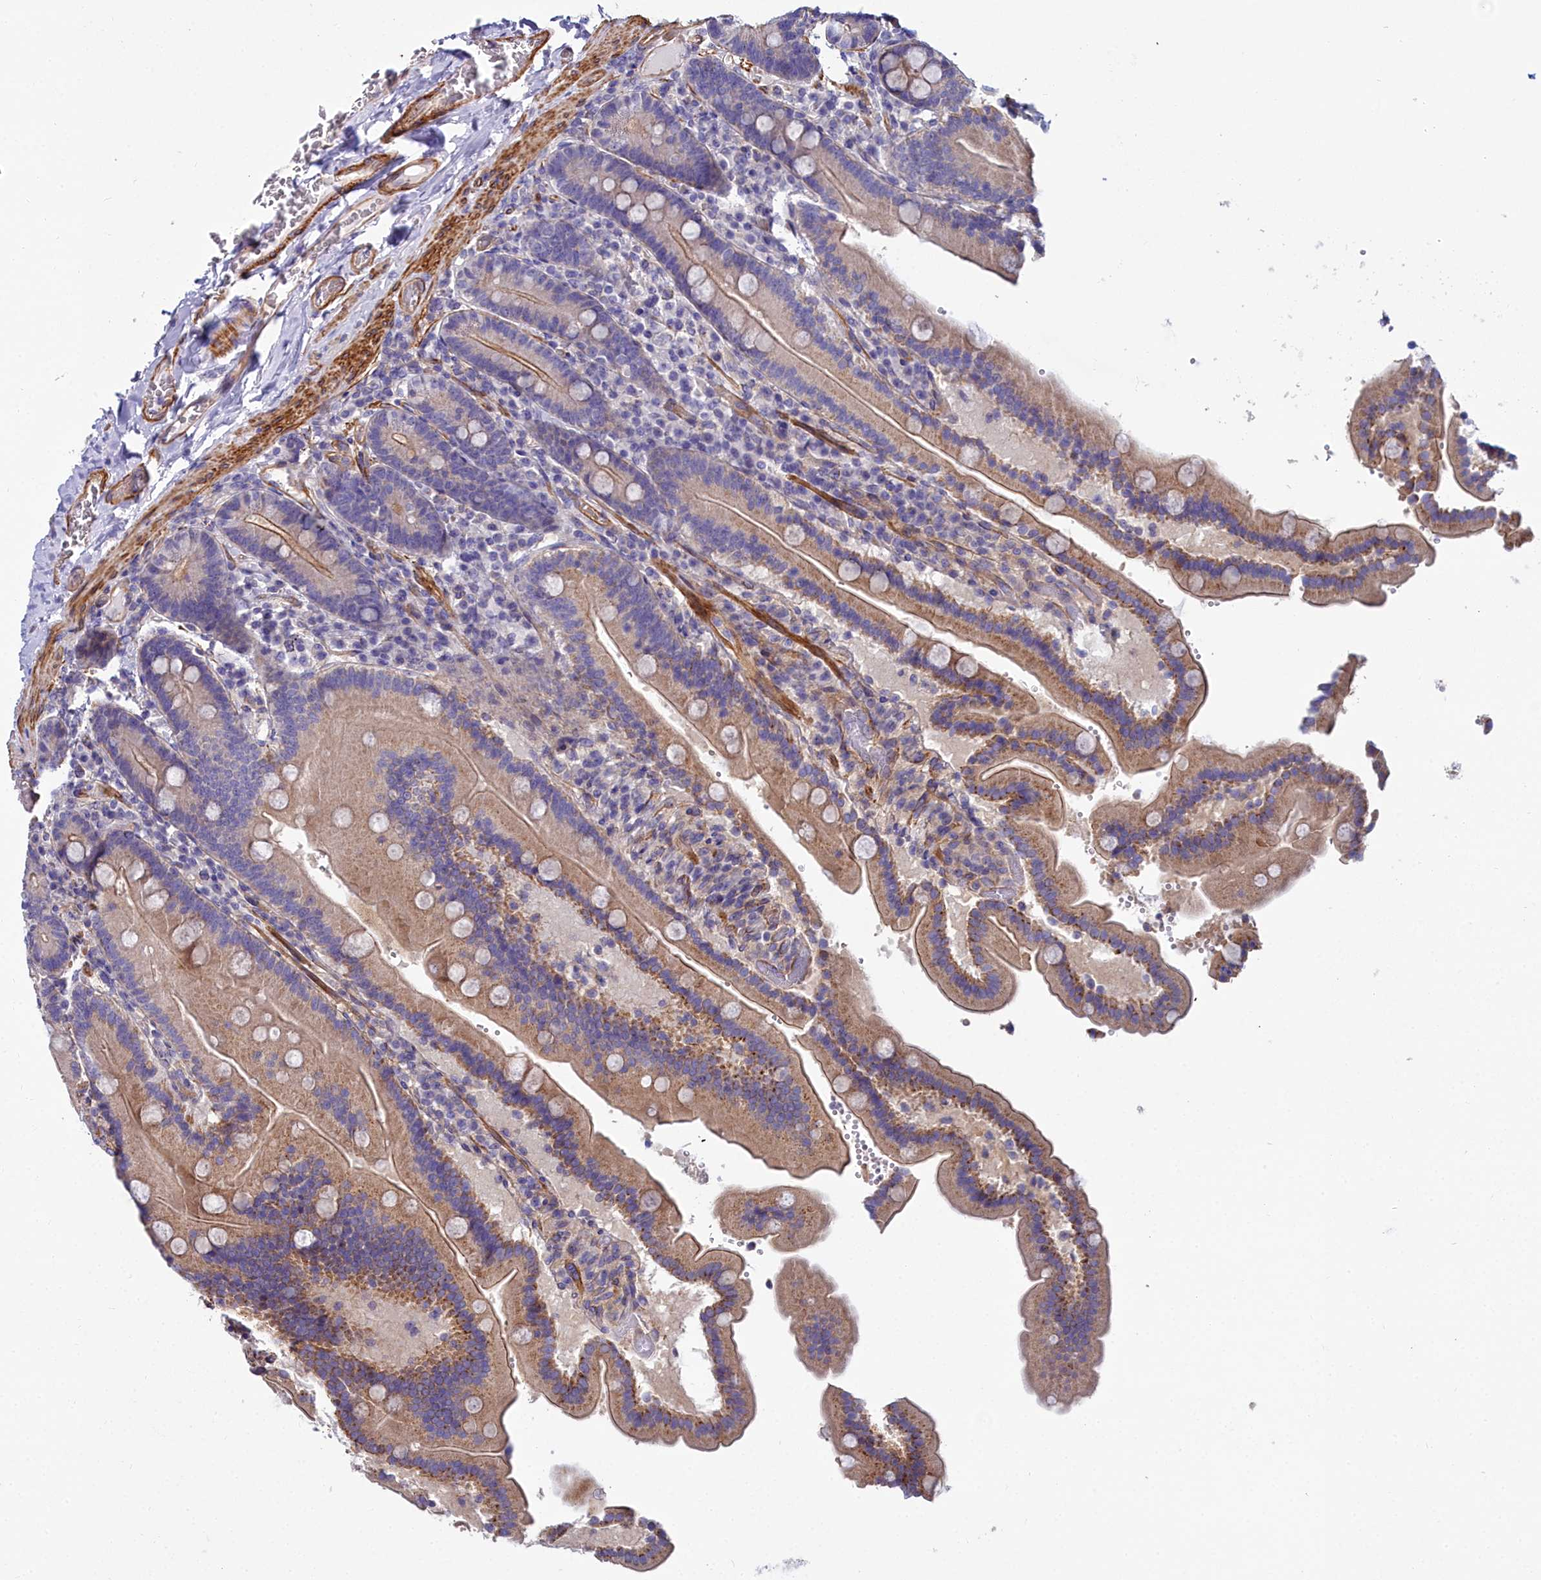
{"staining": {"intensity": "moderate", "quantity": "25%-75%", "location": "cytoplasmic/membranous"}, "tissue": "duodenum", "cell_type": "Glandular cells", "image_type": "normal", "snomed": [{"axis": "morphology", "description": "Normal tissue, NOS"}, {"axis": "topography", "description": "Duodenum"}], "caption": "The immunohistochemical stain highlights moderate cytoplasmic/membranous positivity in glandular cells of normal duodenum.", "gene": "FADS3", "patient": {"sex": "female", "age": 62}}